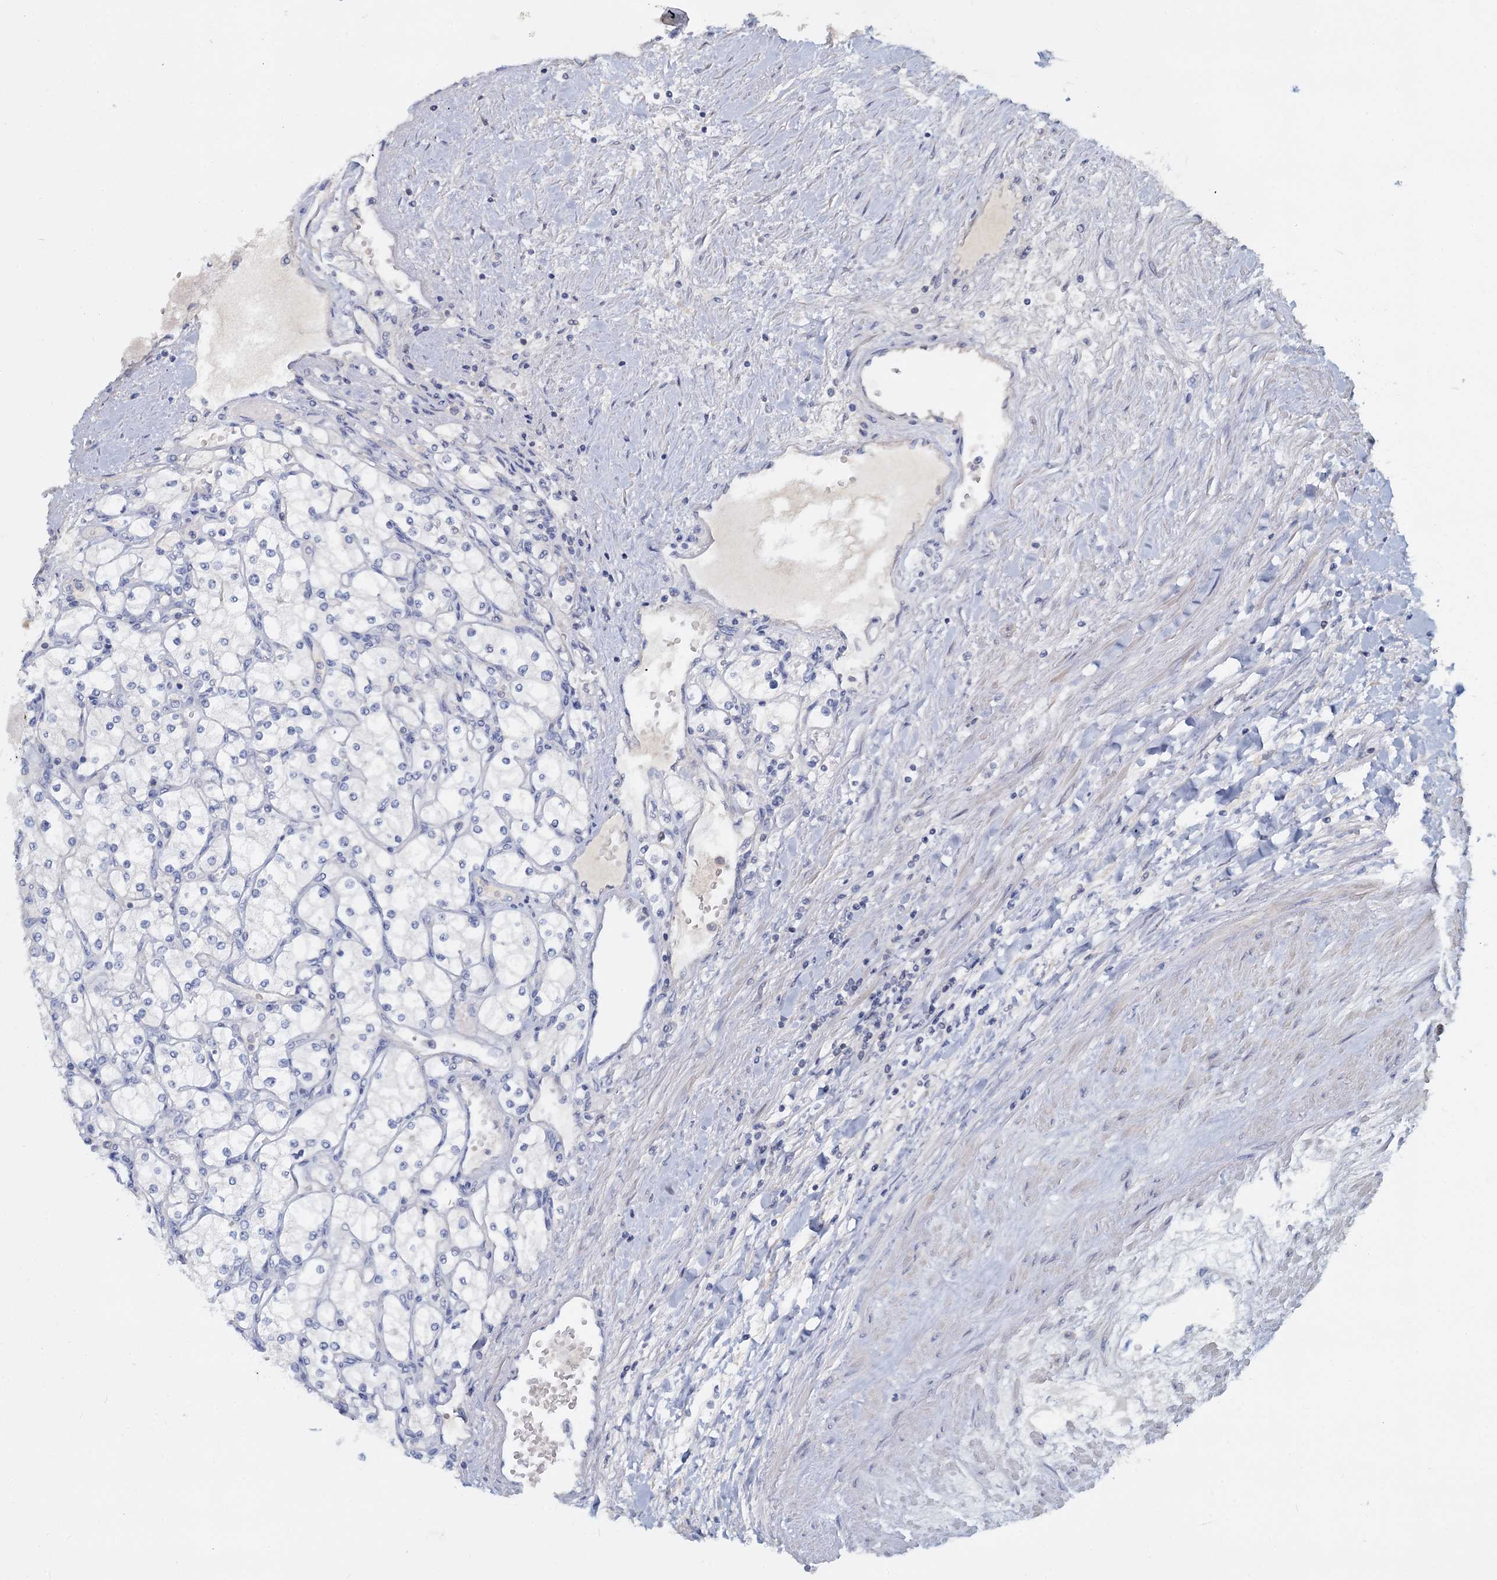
{"staining": {"intensity": "negative", "quantity": "none", "location": "none"}, "tissue": "renal cancer", "cell_type": "Tumor cells", "image_type": "cancer", "snomed": [{"axis": "morphology", "description": "Adenocarcinoma, NOS"}, {"axis": "topography", "description": "Kidney"}], "caption": "An immunohistochemistry histopathology image of renal cancer is shown. There is no staining in tumor cells of renal cancer. The staining was performed using DAB to visualize the protein expression in brown, while the nuclei were stained in blue with hematoxylin (Magnification: 20x).", "gene": "ACSM3", "patient": {"sex": "male", "age": 80}}